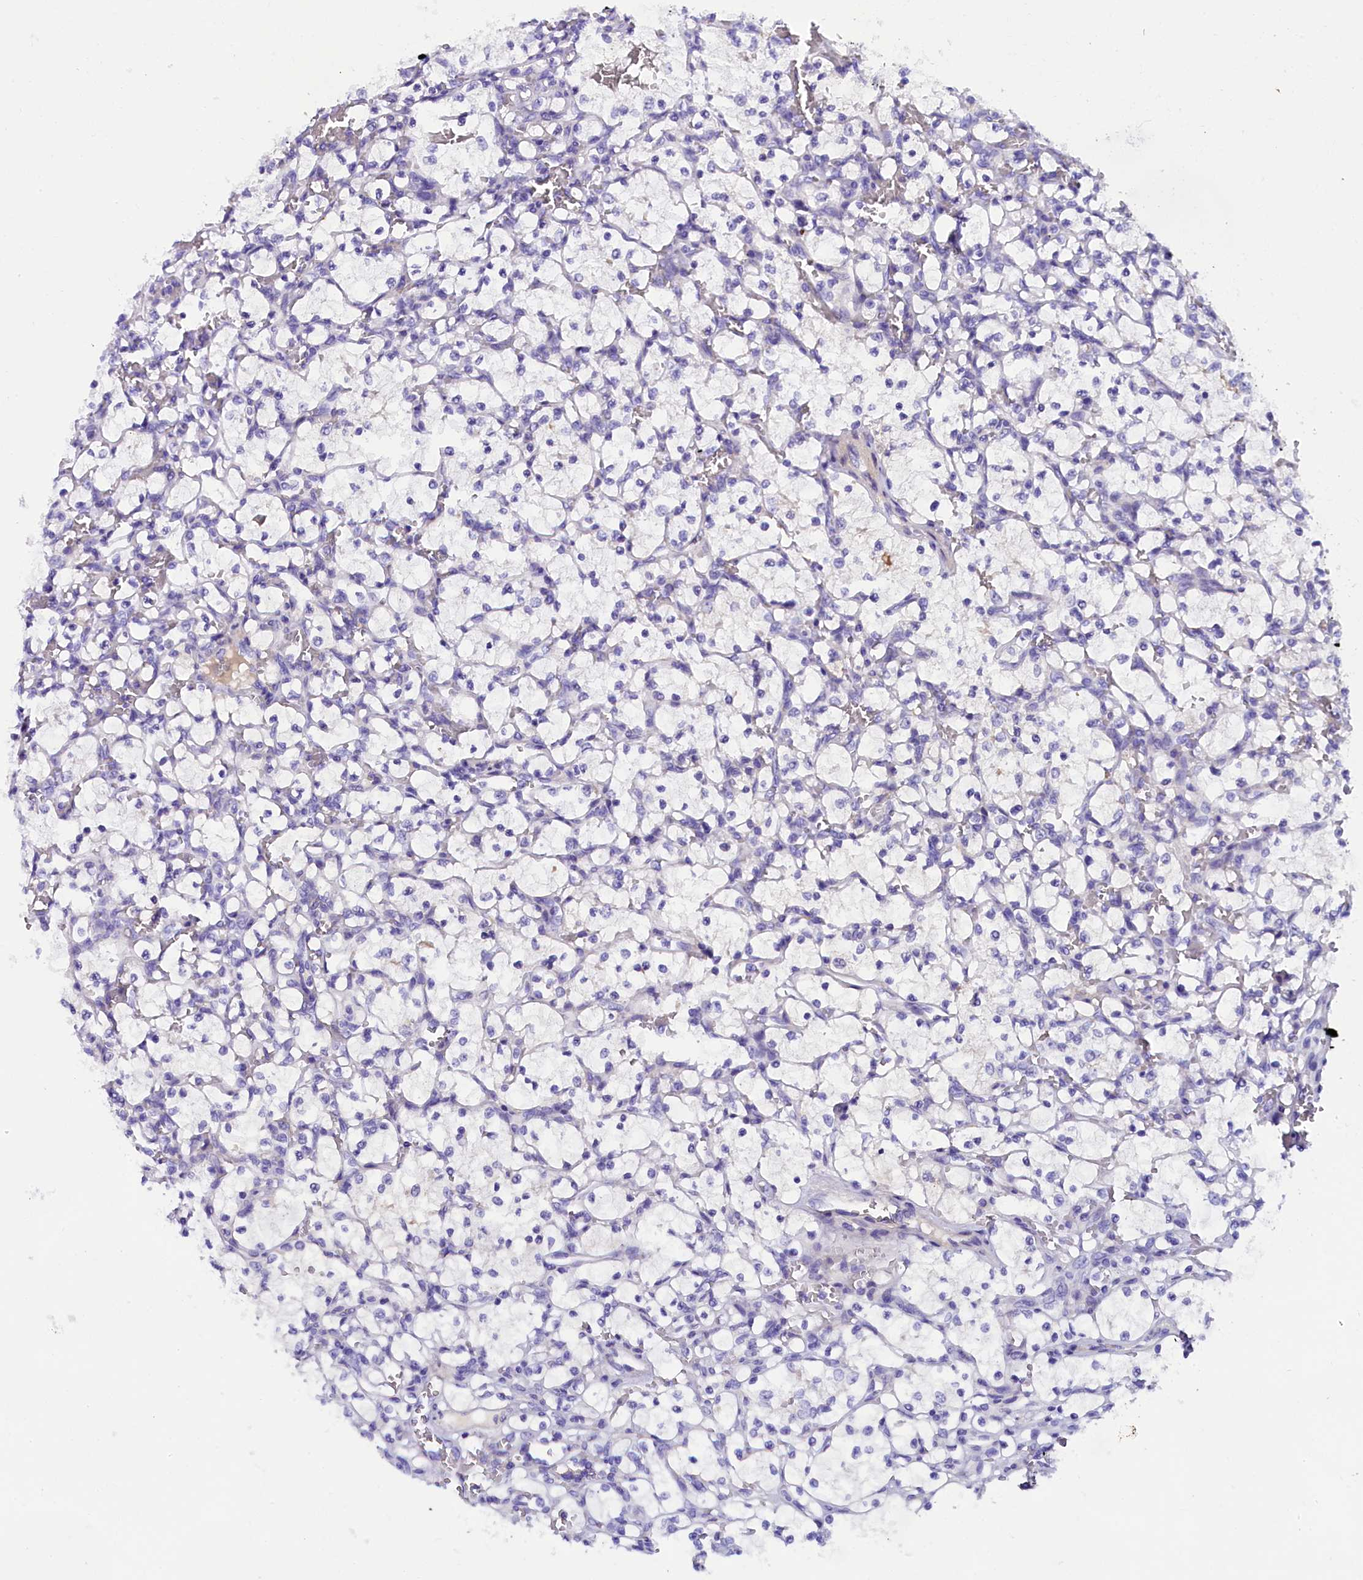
{"staining": {"intensity": "negative", "quantity": "none", "location": "none"}, "tissue": "renal cancer", "cell_type": "Tumor cells", "image_type": "cancer", "snomed": [{"axis": "morphology", "description": "Adenocarcinoma, NOS"}, {"axis": "topography", "description": "Kidney"}], "caption": "An IHC micrograph of renal cancer is shown. There is no staining in tumor cells of renal cancer.", "gene": "SOD3", "patient": {"sex": "female", "age": 69}}